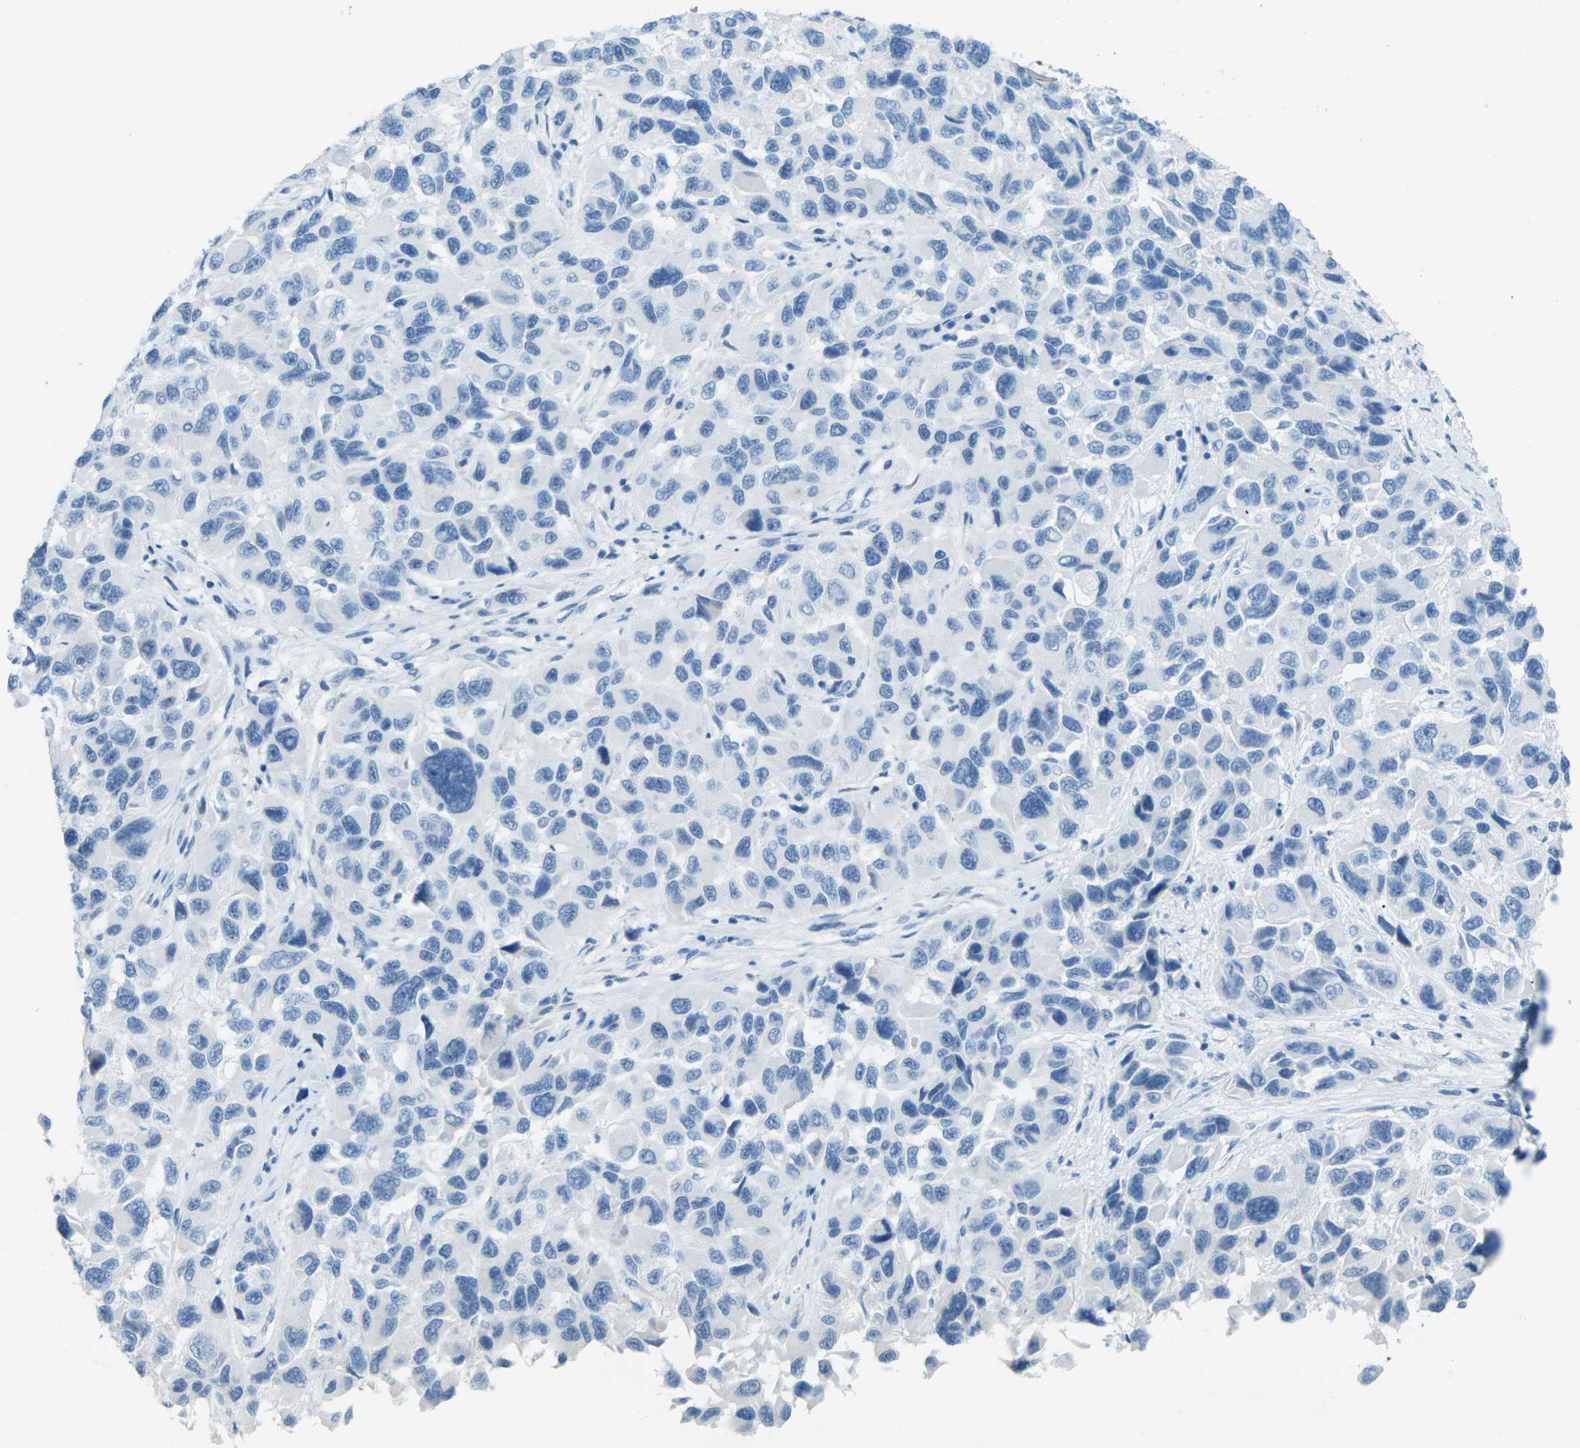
{"staining": {"intensity": "moderate", "quantity": "25%-75%", "location": "nuclear"}, "tissue": "melanoma", "cell_type": "Tumor cells", "image_type": "cancer", "snomed": [{"axis": "morphology", "description": "Malignant melanoma, NOS"}, {"axis": "topography", "description": "Skin"}], "caption": "Immunohistochemical staining of malignant melanoma shows moderate nuclear protein expression in about 25%-75% of tumor cells.", "gene": "CDH16", "patient": {"sex": "male", "age": 53}}